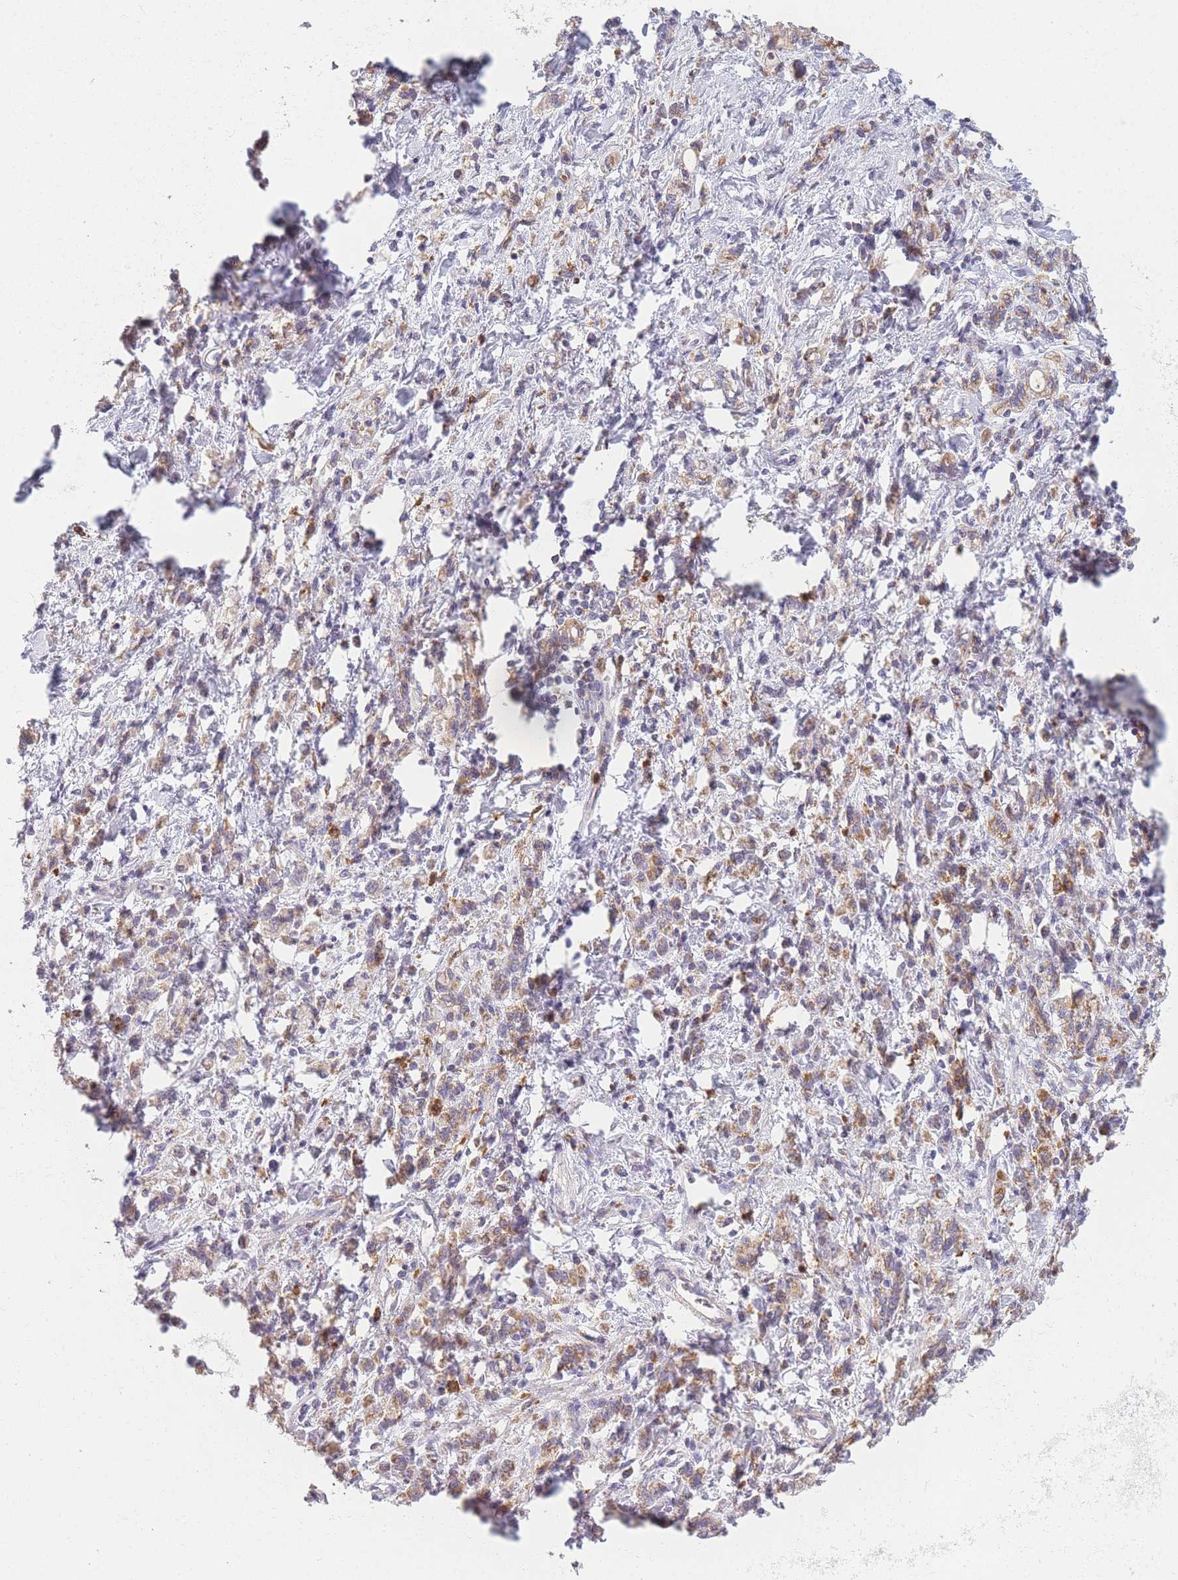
{"staining": {"intensity": "moderate", "quantity": ">75%", "location": "cytoplasmic/membranous"}, "tissue": "stomach cancer", "cell_type": "Tumor cells", "image_type": "cancer", "snomed": [{"axis": "morphology", "description": "Adenocarcinoma, NOS"}, {"axis": "topography", "description": "Stomach"}], "caption": "A histopathology image of stomach adenocarcinoma stained for a protein reveals moderate cytoplasmic/membranous brown staining in tumor cells.", "gene": "PRAM1", "patient": {"sex": "male", "age": 77}}